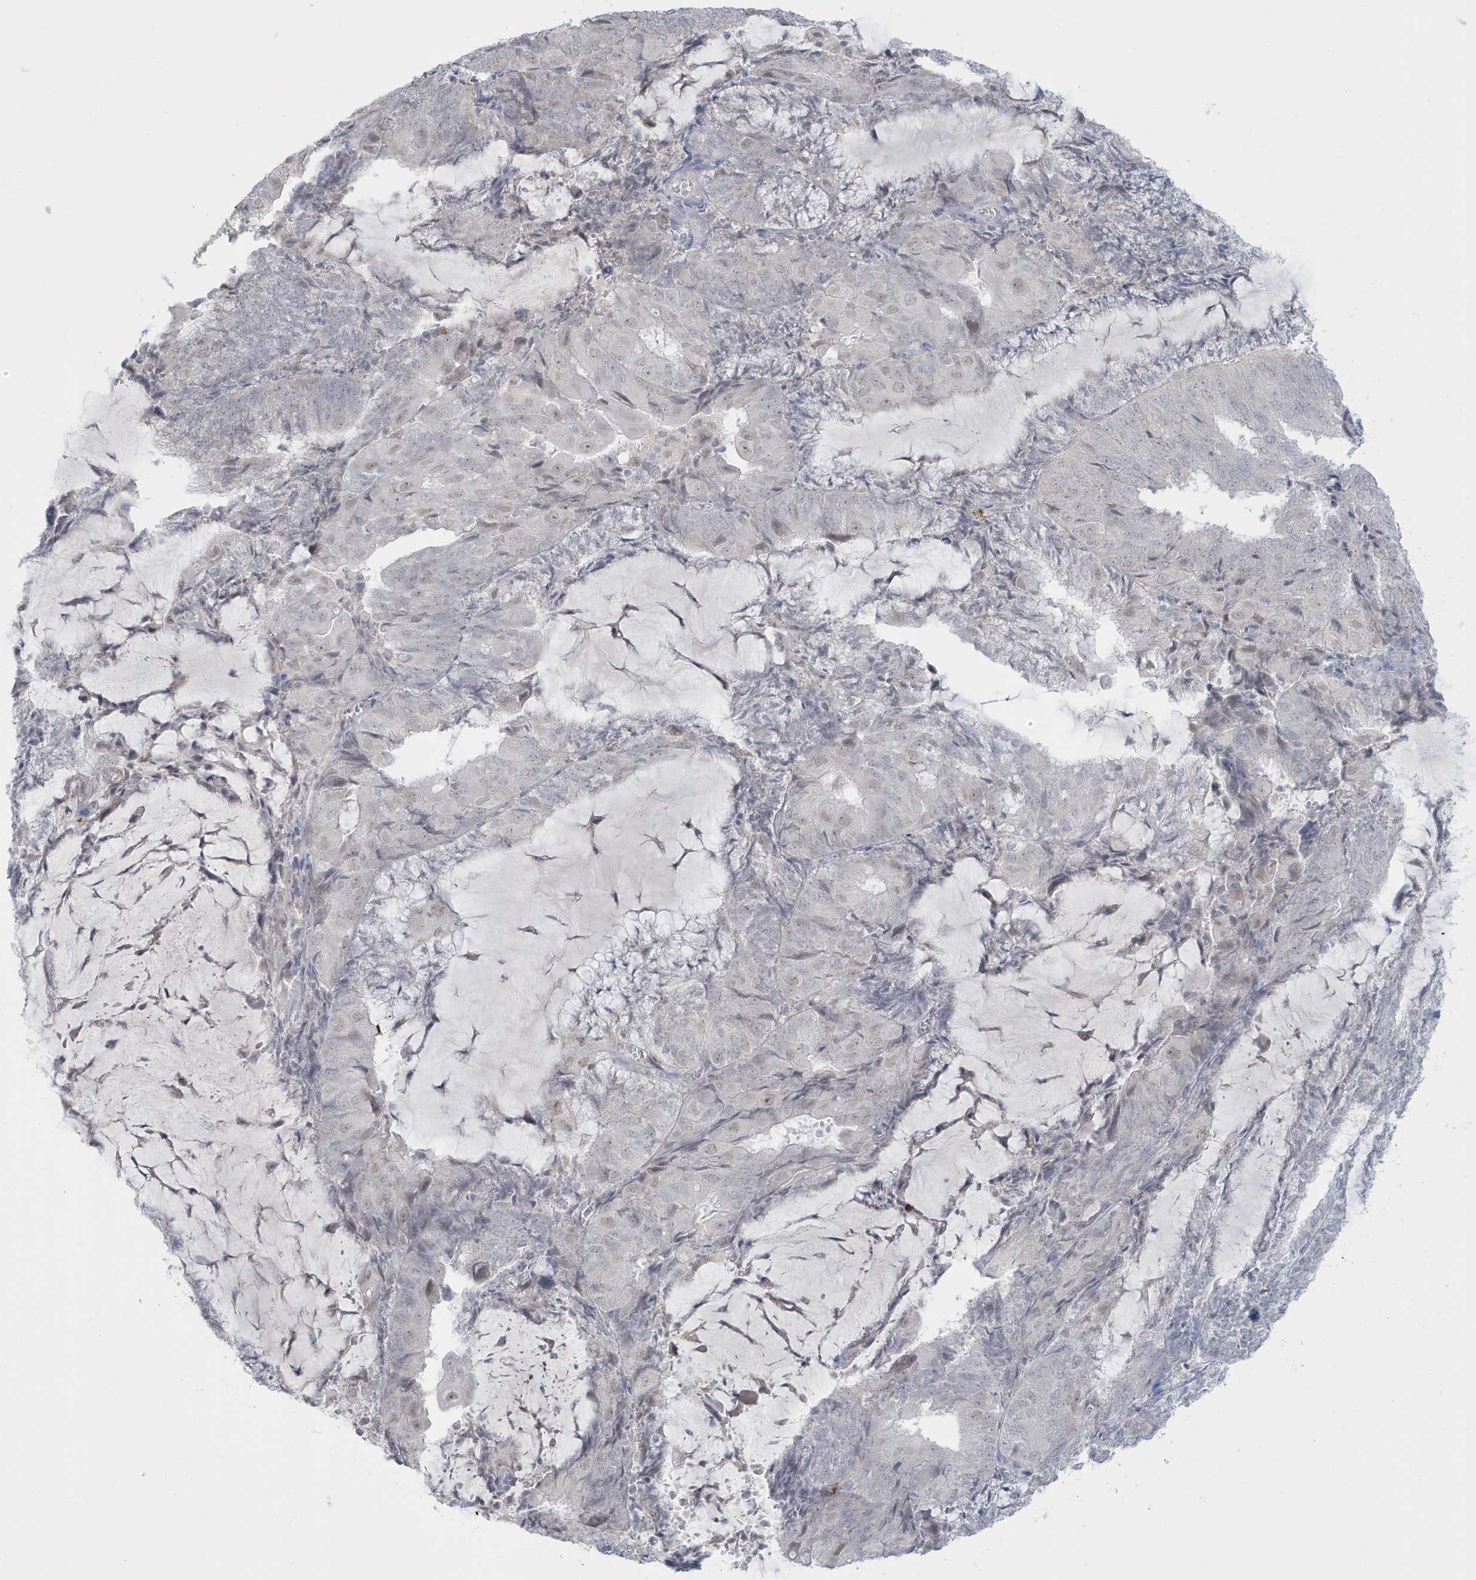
{"staining": {"intensity": "negative", "quantity": "none", "location": "none"}, "tissue": "endometrial cancer", "cell_type": "Tumor cells", "image_type": "cancer", "snomed": [{"axis": "morphology", "description": "Adenocarcinoma, NOS"}, {"axis": "topography", "description": "Endometrium"}], "caption": "The IHC image has no significant expression in tumor cells of endometrial cancer (adenocarcinoma) tissue.", "gene": "HERC6", "patient": {"sex": "female", "age": 81}}